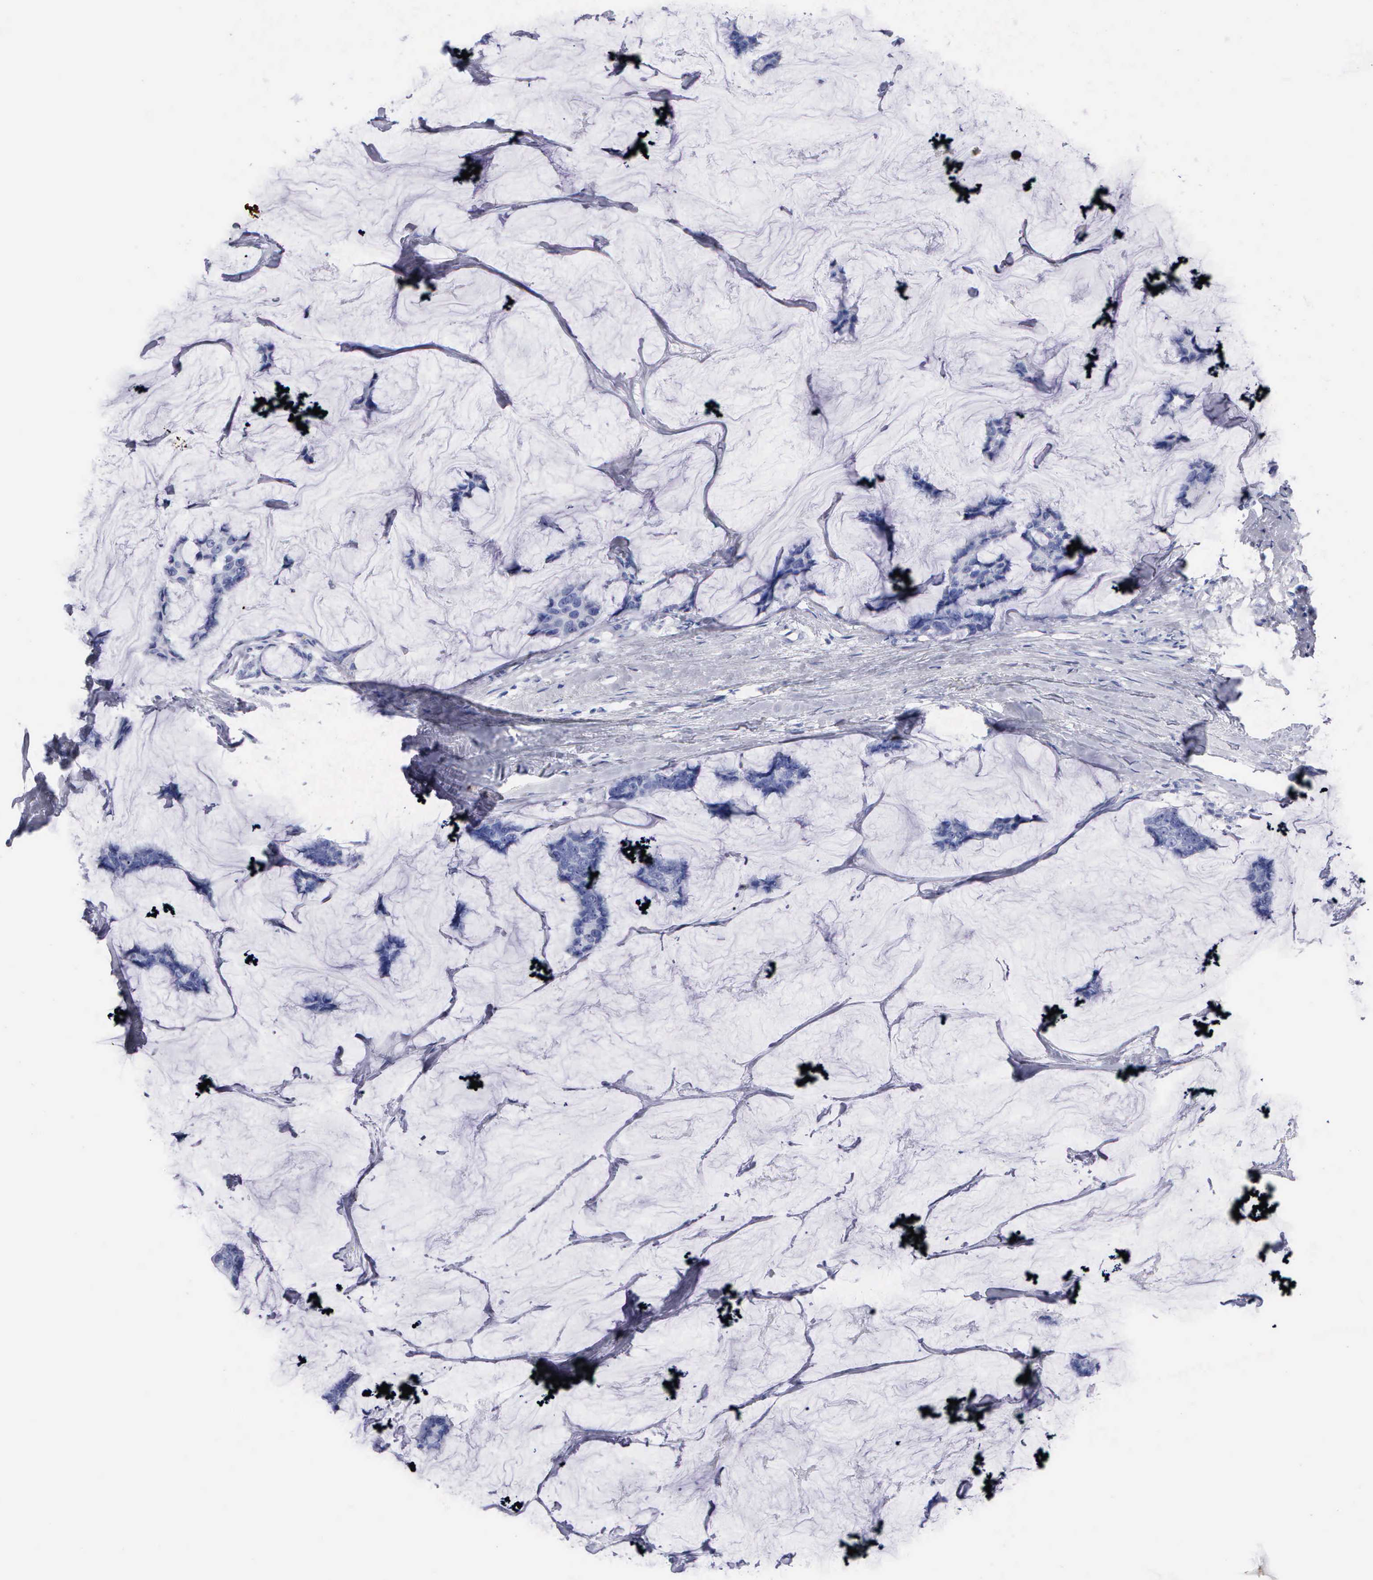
{"staining": {"intensity": "negative", "quantity": "none", "location": "none"}, "tissue": "breast cancer", "cell_type": "Tumor cells", "image_type": "cancer", "snomed": [{"axis": "morphology", "description": "Normal tissue, NOS"}, {"axis": "morphology", "description": "Duct carcinoma"}, {"axis": "topography", "description": "Breast"}], "caption": "A photomicrograph of breast invasive ductal carcinoma stained for a protein displays no brown staining in tumor cells. (DAB (3,3'-diaminobenzidine) immunohistochemistry (IHC) with hematoxylin counter stain).", "gene": "CTSG", "patient": {"sex": "female", "age": 50}}